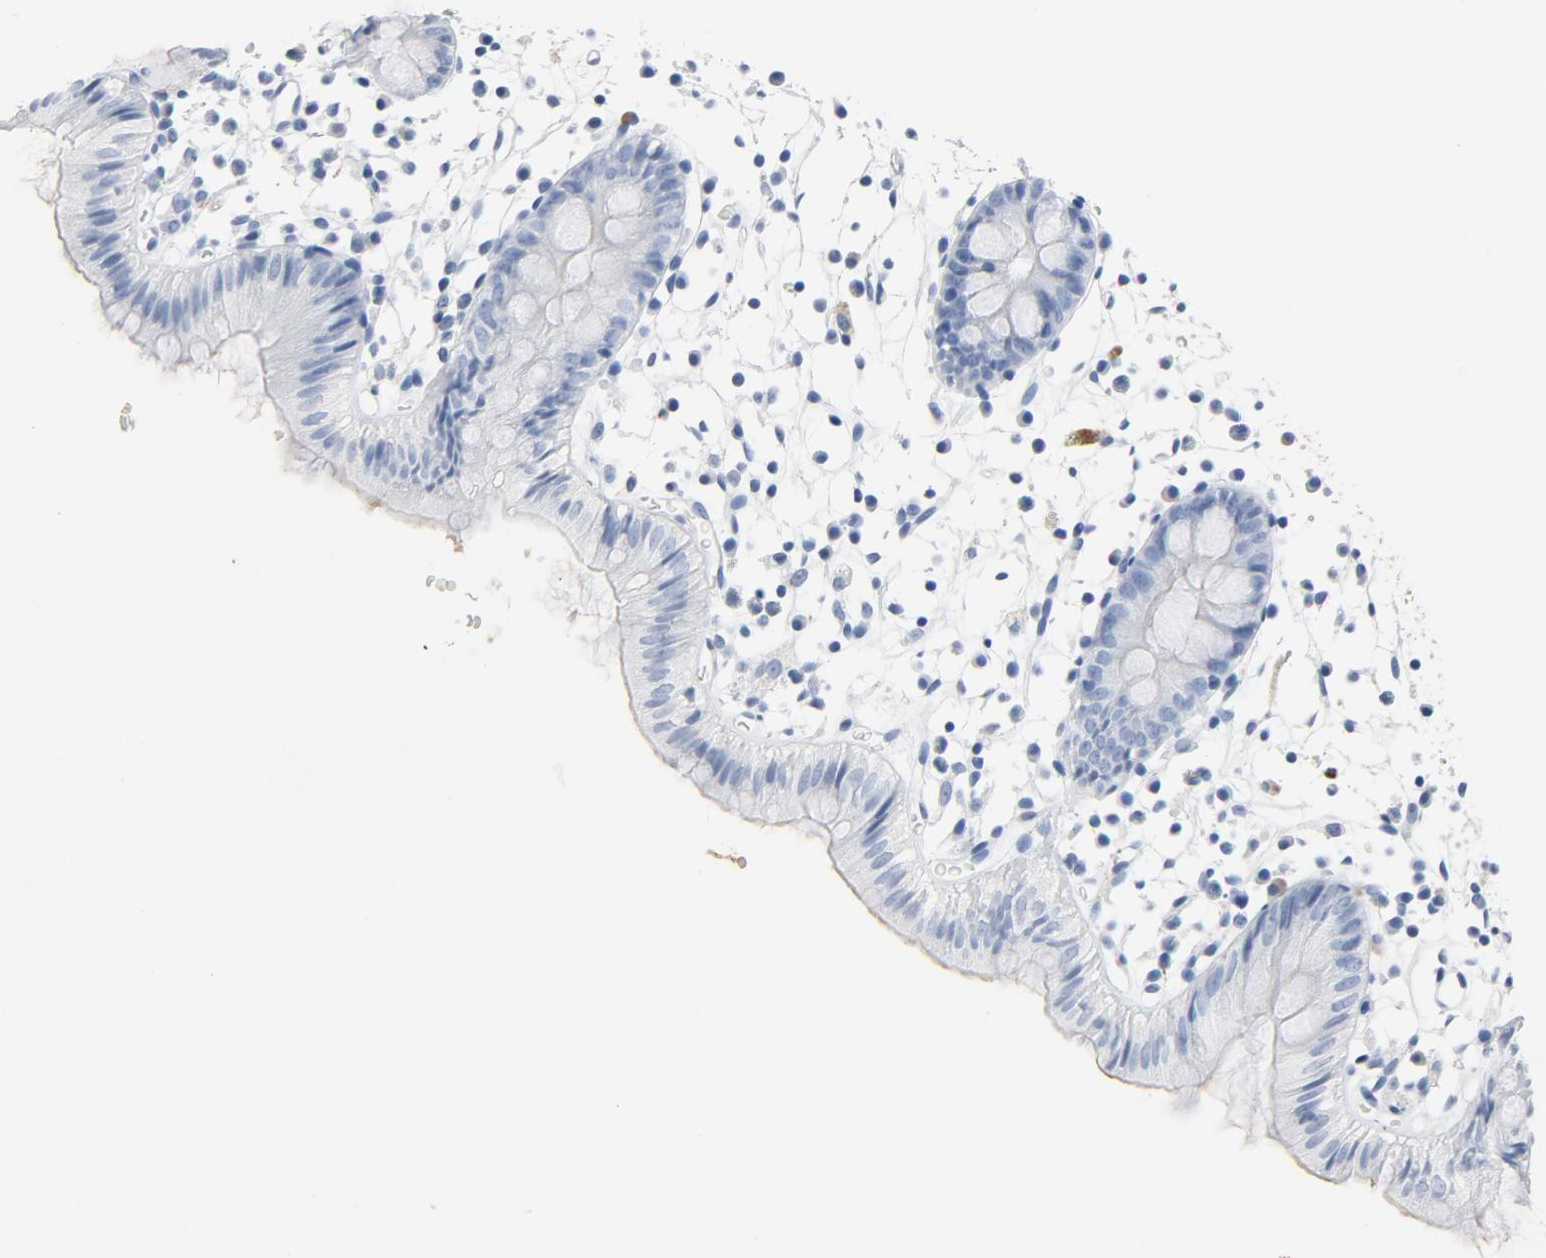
{"staining": {"intensity": "negative", "quantity": "none", "location": "none"}, "tissue": "colon", "cell_type": "Endothelial cells", "image_type": "normal", "snomed": [{"axis": "morphology", "description": "Normal tissue, NOS"}, {"axis": "topography", "description": "Colon"}], "caption": "Histopathology image shows no protein staining in endothelial cells of unremarkable colon. (DAB (3,3'-diaminobenzidine) IHC visualized using brightfield microscopy, high magnification).", "gene": "PTPRB", "patient": {"sex": "male", "age": 14}}